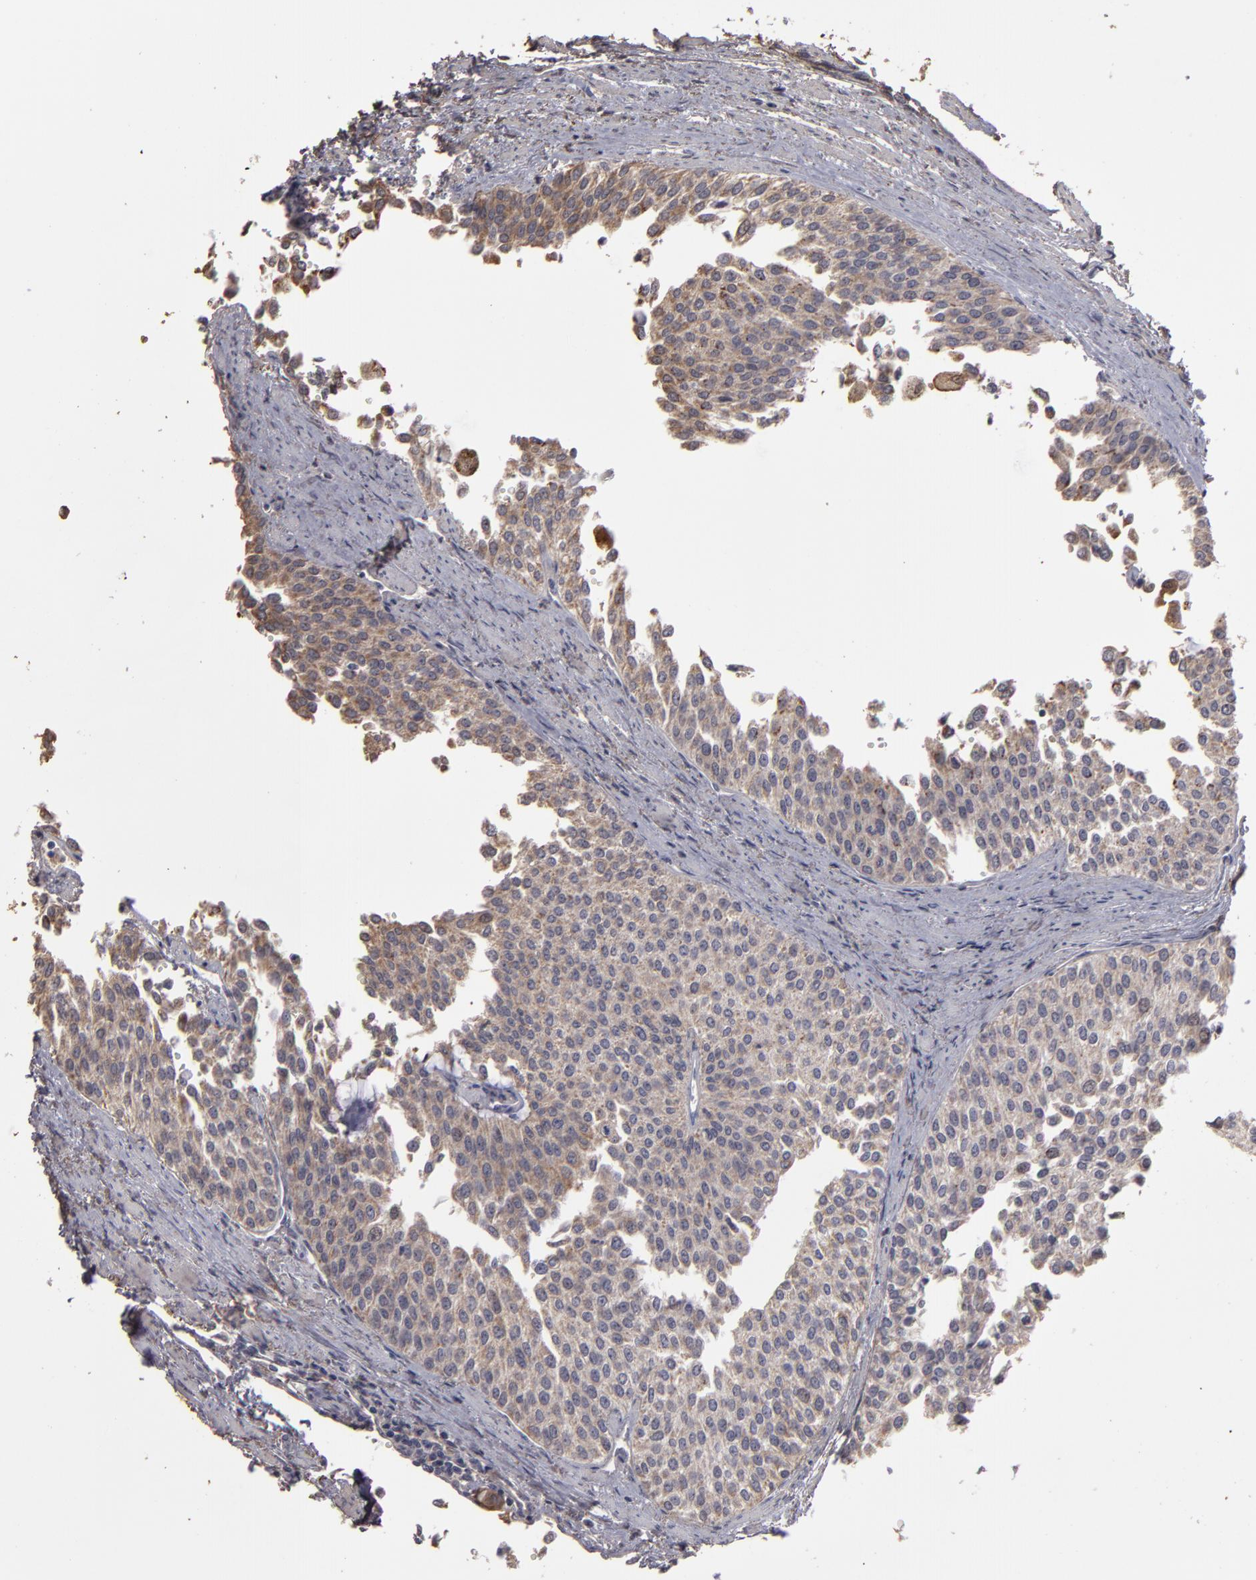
{"staining": {"intensity": "moderate", "quantity": ">75%", "location": "cytoplasmic/membranous"}, "tissue": "urothelial cancer", "cell_type": "Tumor cells", "image_type": "cancer", "snomed": [{"axis": "morphology", "description": "Urothelial carcinoma, Low grade"}, {"axis": "topography", "description": "Urinary bladder"}], "caption": "IHC photomicrograph of neoplastic tissue: urothelial cancer stained using immunohistochemistry displays medium levels of moderate protein expression localized specifically in the cytoplasmic/membranous of tumor cells, appearing as a cytoplasmic/membranous brown color.", "gene": "CD55", "patient": {"sex": "female", "age": 73}}